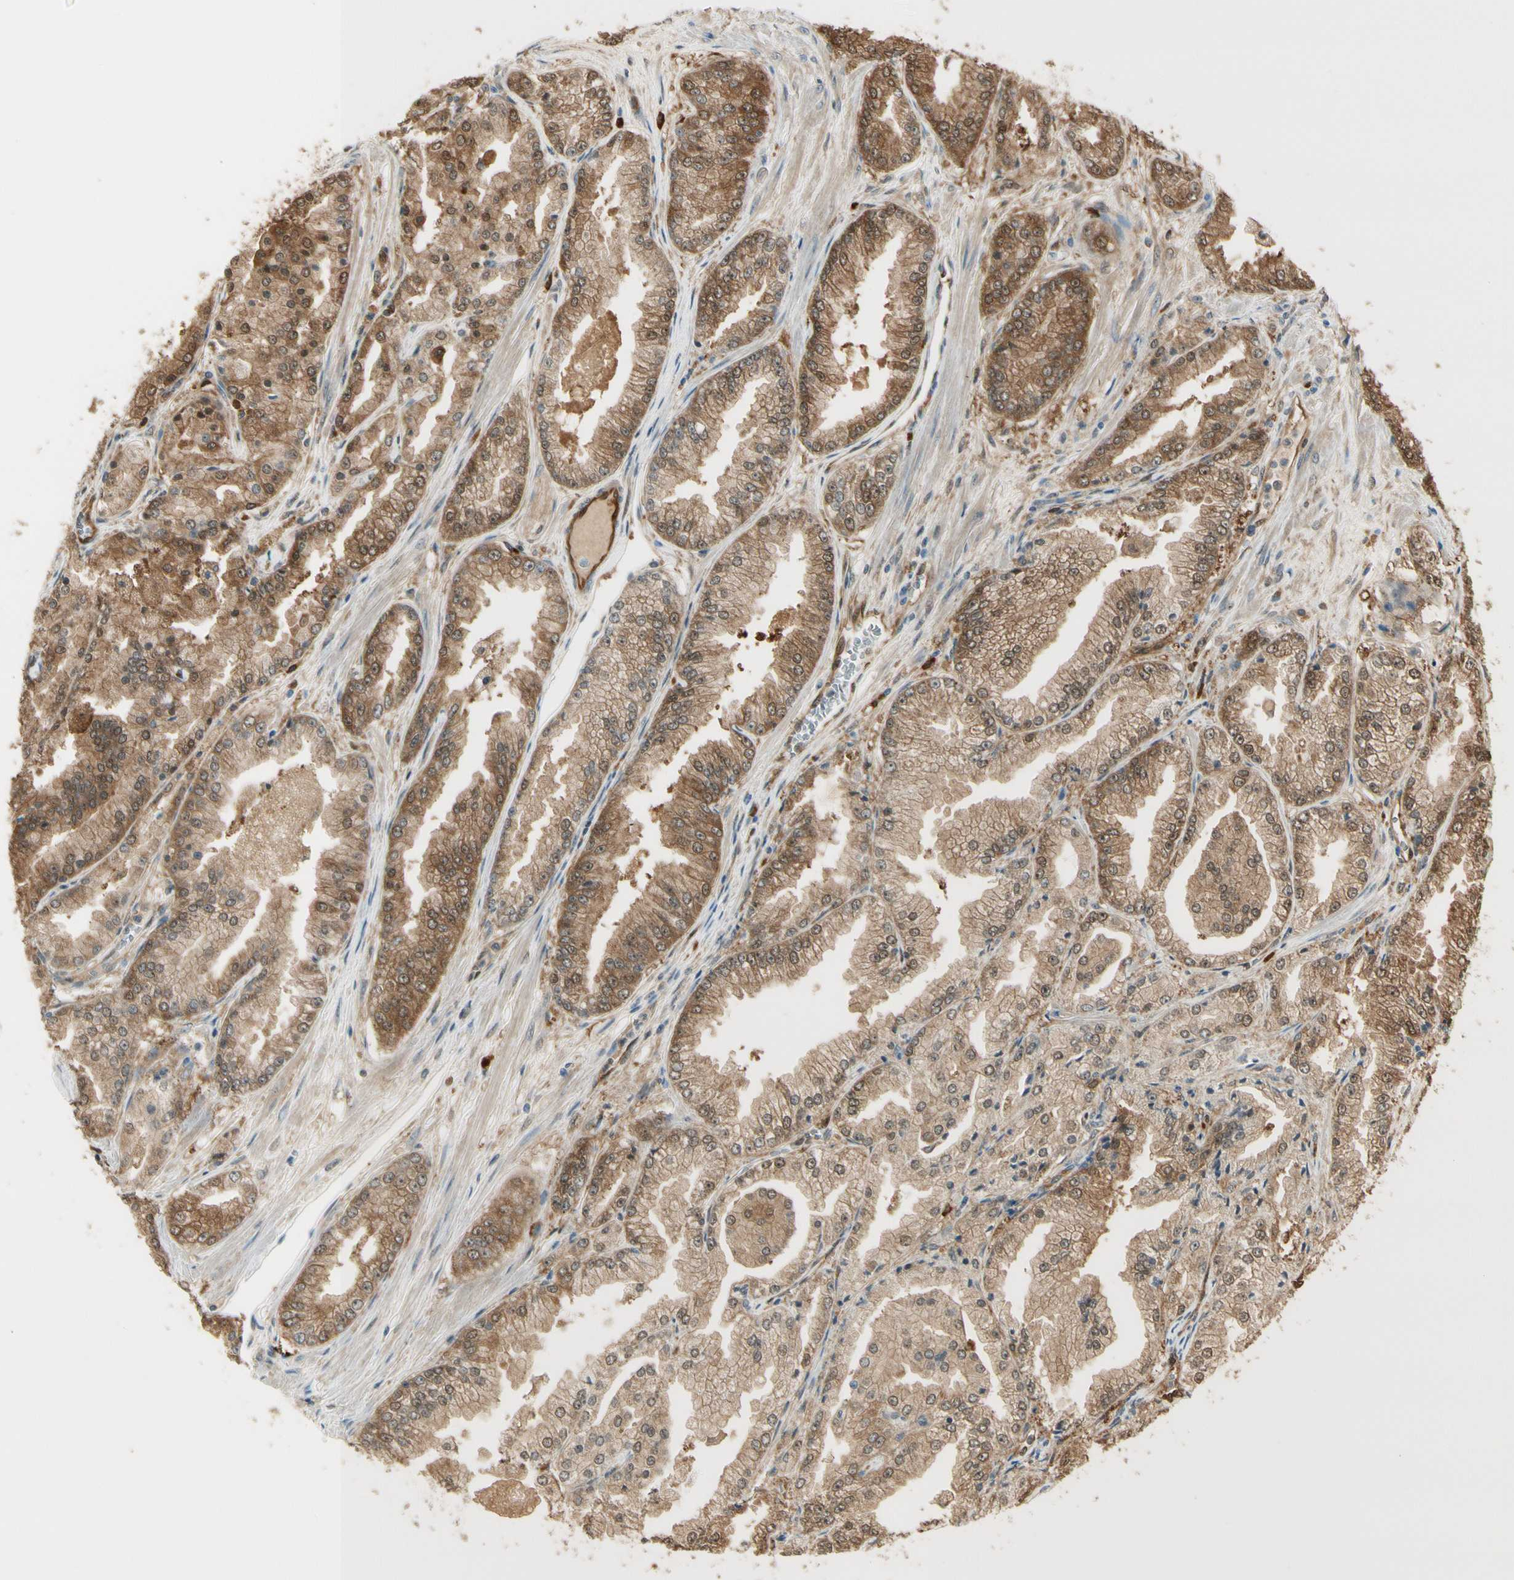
{"staining": {"intensity": "moderate", "quantity": ">75%", "location": "cytoplasmic/membranous"}, "tissue": "prostate cancer", "cell_type": "Tumor cells", "image_type": "cancer", "snomed": [{"axis": "morphology", "description": "Adenocarcinoma, High grade"}, {"axis": "topography", "description": "Prostate"}], "caption": "Brown immunohistochemical staining in prostate cancer reveals moderate cytoplasmic/membranous expression in approximately >75% of tumor cells.", "gene": "SERPINB6", "patient": {"sex": "male", "age": 61}}